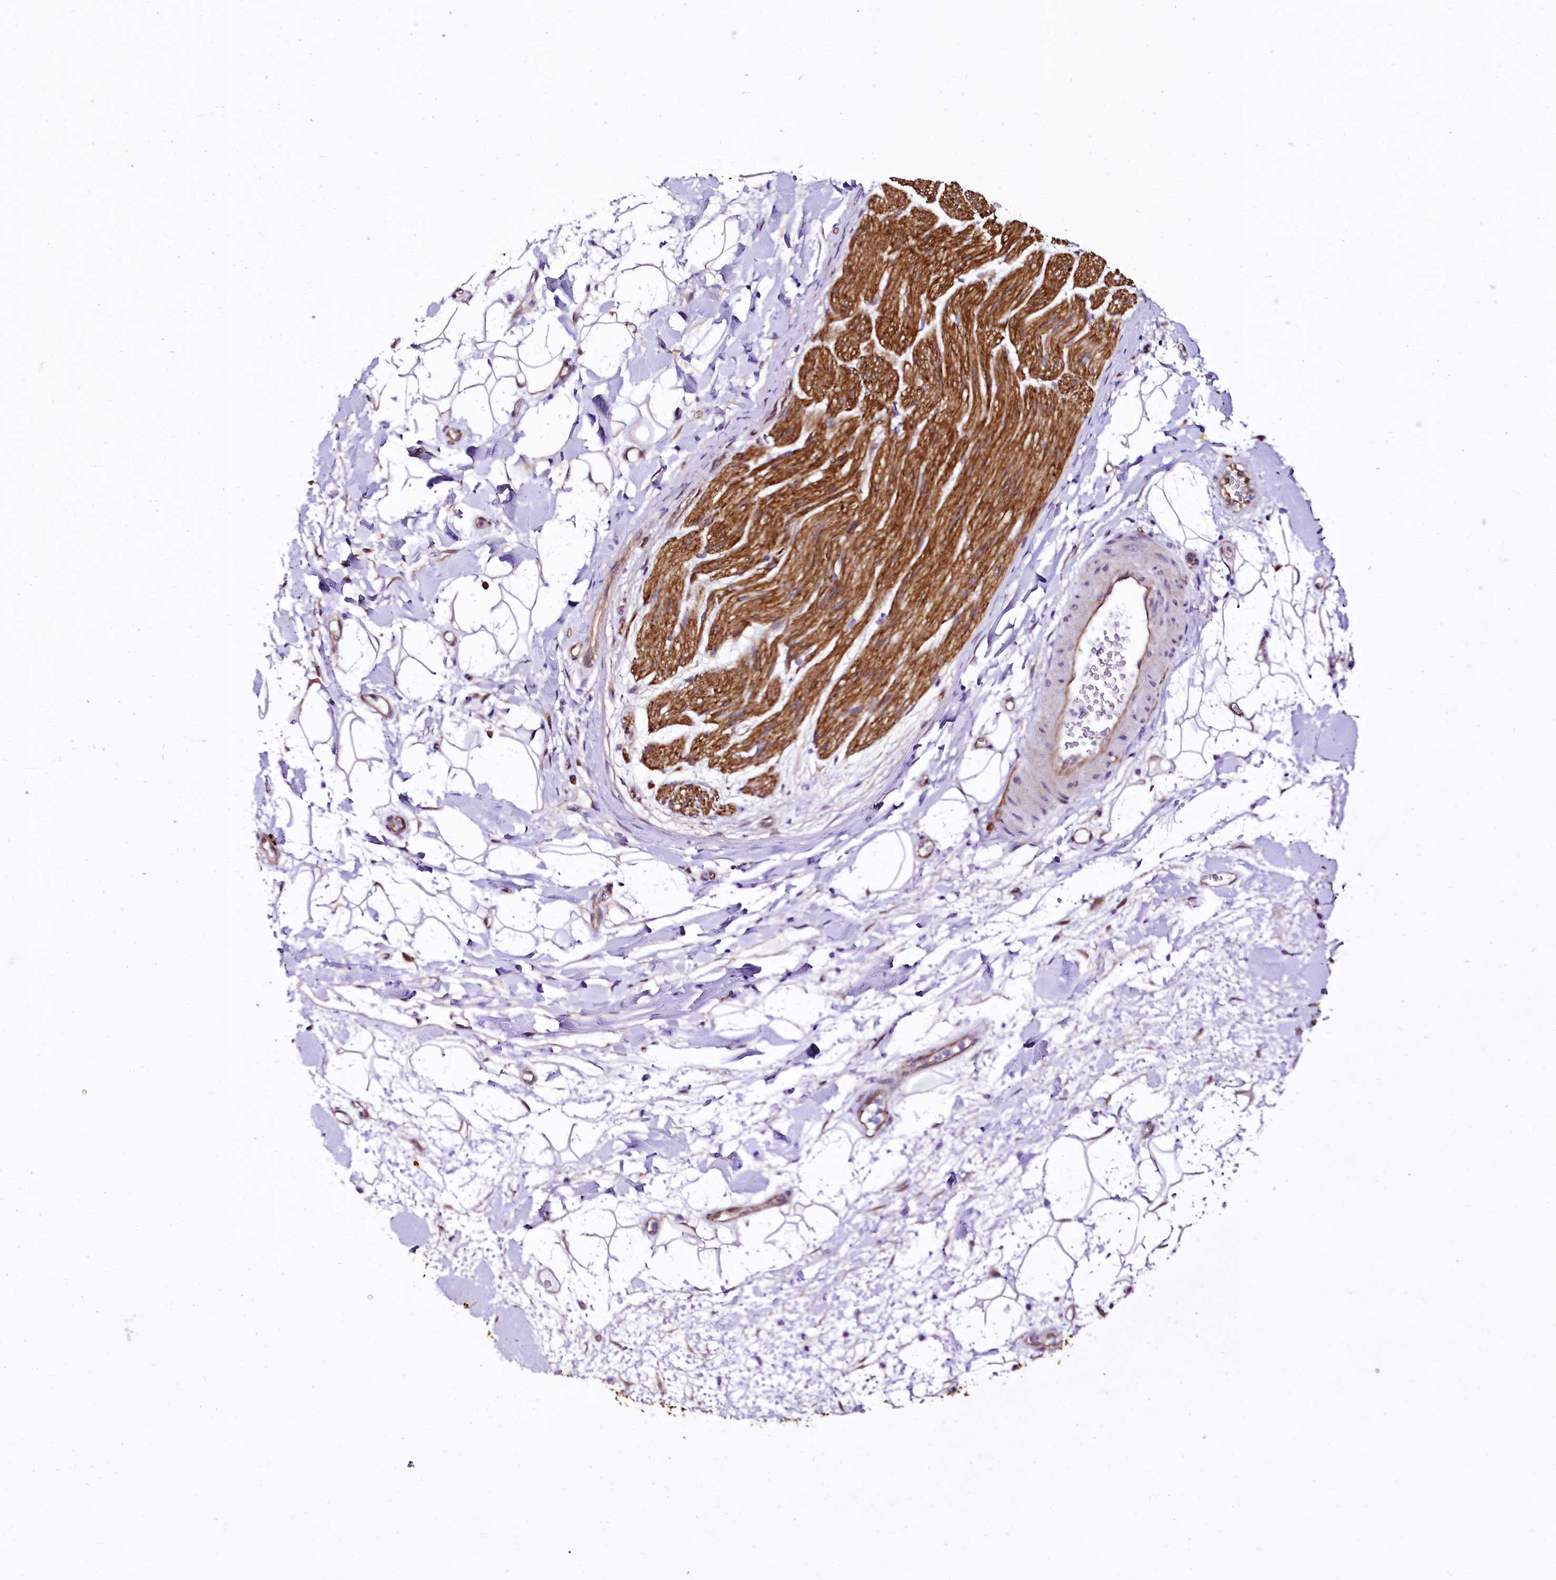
{"staining": {"intensity": "moderate", "quantity": "25%-75%", "location": "cytoplasmic/membranous"}, "tissue": "adipose tissue", "cell_type": "Adipocytes", "image_type": "normal", "snomed": [{"axis": "morphology", "description": "Normal tissue, NOS"}, {"axis": "morphology", "description": "Adenocarcinoma, NOS"}, {"axis": "topography", "description": "Pancreas"}, {"axis": "topography", "description": "Peripheral nerve tissue"}], "caption": "High-magnification brightfield microscopy of normal adipose tissue stained with DAB (3,3'-diaminobenzidine) (brown) and counterstained with hematoxylin (blue). adipocytes exhibit moderate cytoplasmic/membranous positivity is identified in about25%-75% of cells.", "gene": "STXBP1", "patient": {"sex": "male", "age": 59}}